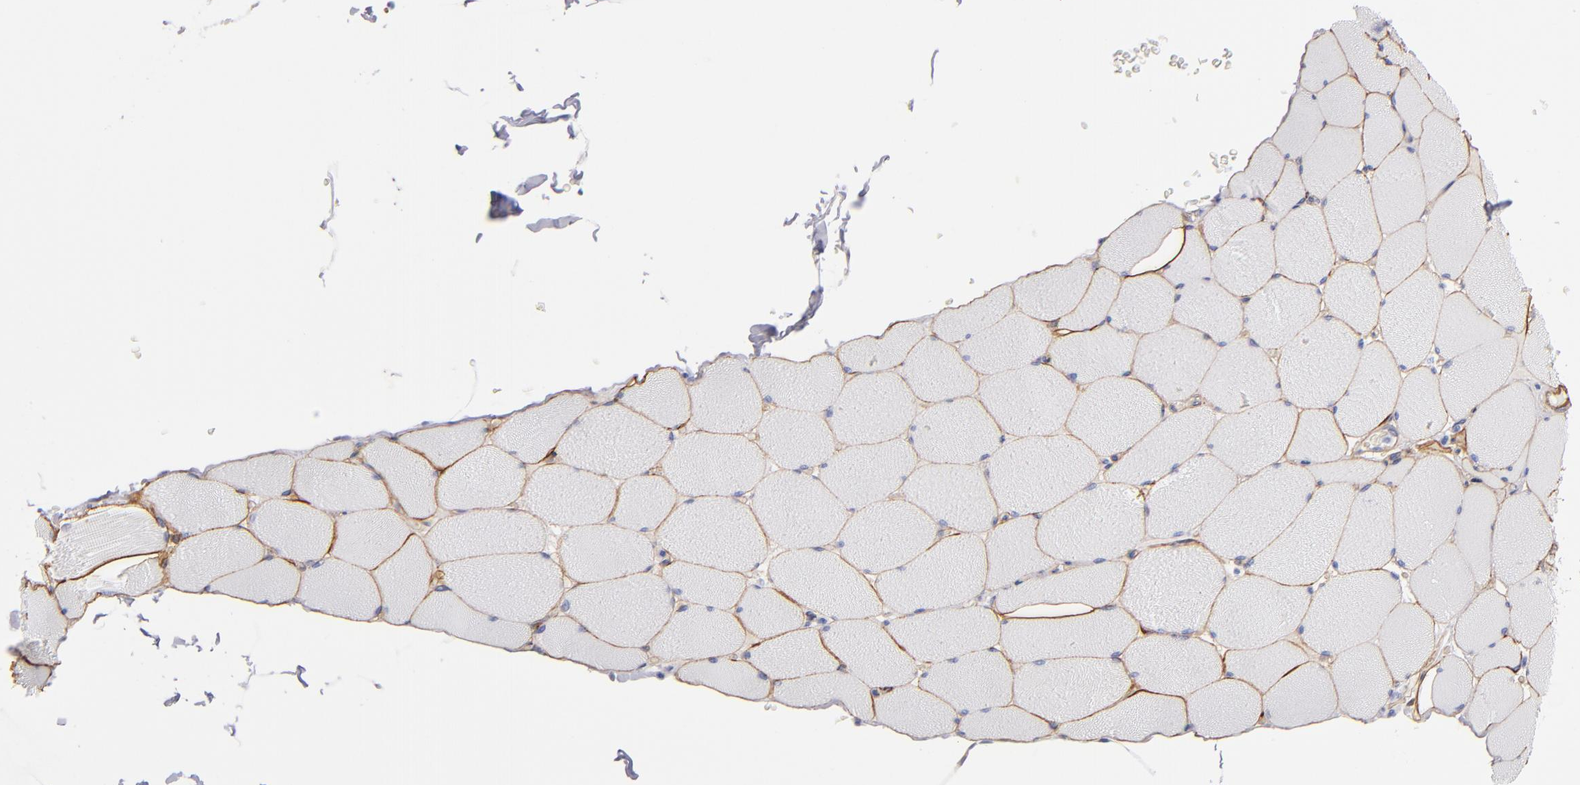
{"staining": {"intensity": "moderate", "quantity": ">75%", "location": "cytoplasmic/membranous"}, "tissue": "skeletal muscle", "cell_type": "Myocytes", "image_type": "normal", "snomed": [{"axis": "morphology", "description": "Normal tissue, NOS"}, {"axis": "topography", "description": "Skeletal muscle"}], "caption": "Protein expression analysis of unremarkable skeletal muscle exhibits moderate cytoplasmic/membranous expression in approximately >75% of myocytes. (IHC, brightfield microscopy, high magnification).", "gene": "LAMC1", "patient": {"sex": "male", "age": 62}}